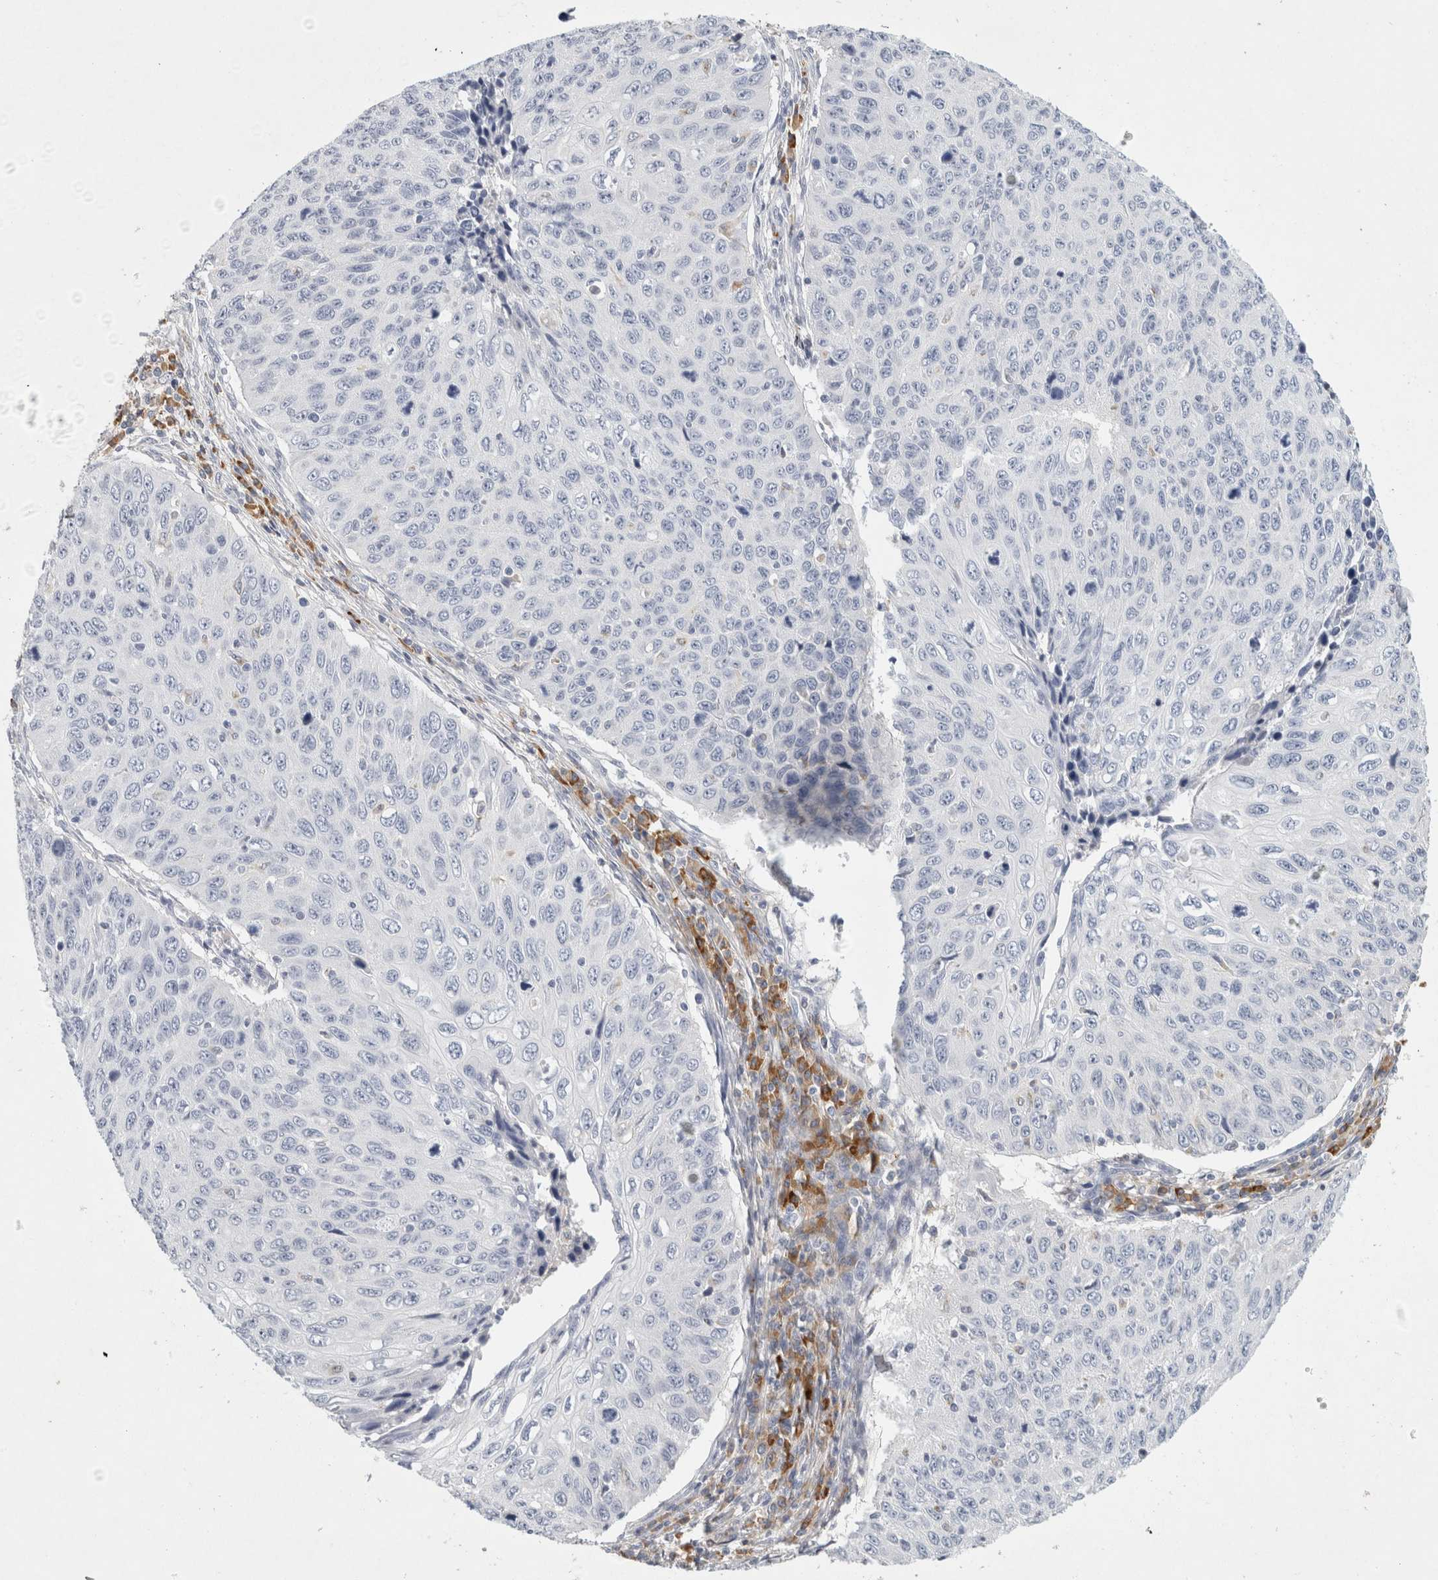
{"staining": {"intensity": "negative", "quantity": "none", "location": "none"}, "tissue": "cervical cancer", "cell_type": "Tumor cells", "image_type": "cancer", "snomed": [{"axis": "morphology", "description": "Squamous cell carcinoma, NOS"}, {"axis": "topography", "description": "Cervix"}], "caption": "This is an immunohistochemistry micrograph of cervical cancer. There is no expression in tumor cells.", "gene": "FGL2", "patient": {"sex": "female", "age": 53}}